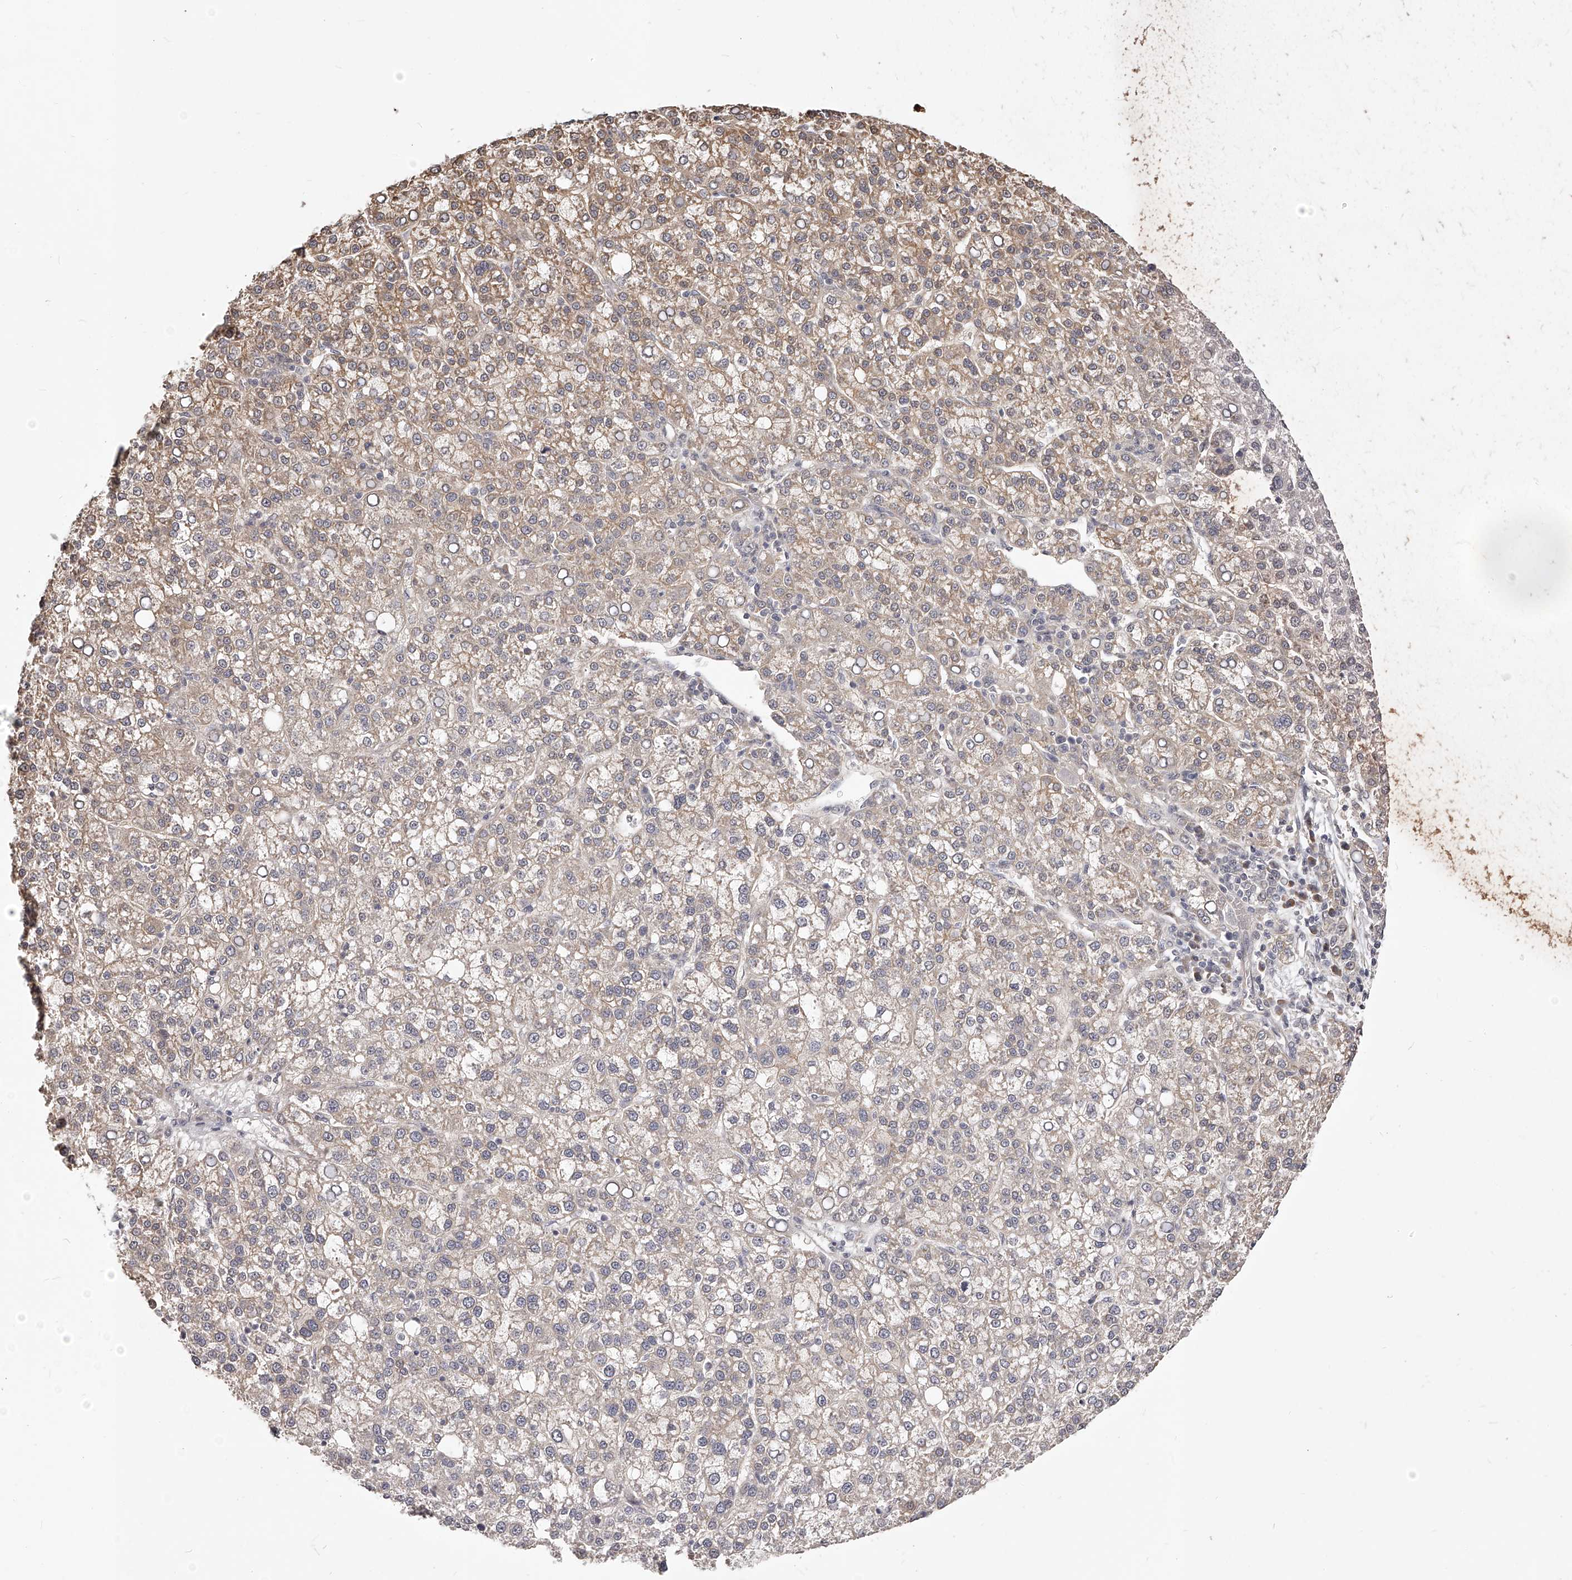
{"staining": {"intensity": "moderate", "quantity": "25%-75%", "location": "cytoplasmic/membranous"}, "tissue": "liver cancer", "cell_type": "Tumor cells", "image_type": "cancer", "snomed": [{"axis": "morphology", "description": "Carcinoma, Hepatocellular, NOS"}, {"axis": "topography", "description": "Liver"}], "caption": "Protein analysis of liver cancer tissue displays moderate cytoplasmic/membranous staining in about 25%-75% of tumor cells. The staining is performed using DAB (3,3'-diaminobenzidine) brown chromogen to label protein expression. The nuclei are counter-stained blue using hematoxylin.", "gene": "ZNF582", "patient": {"sex": "female", "age": 58}}